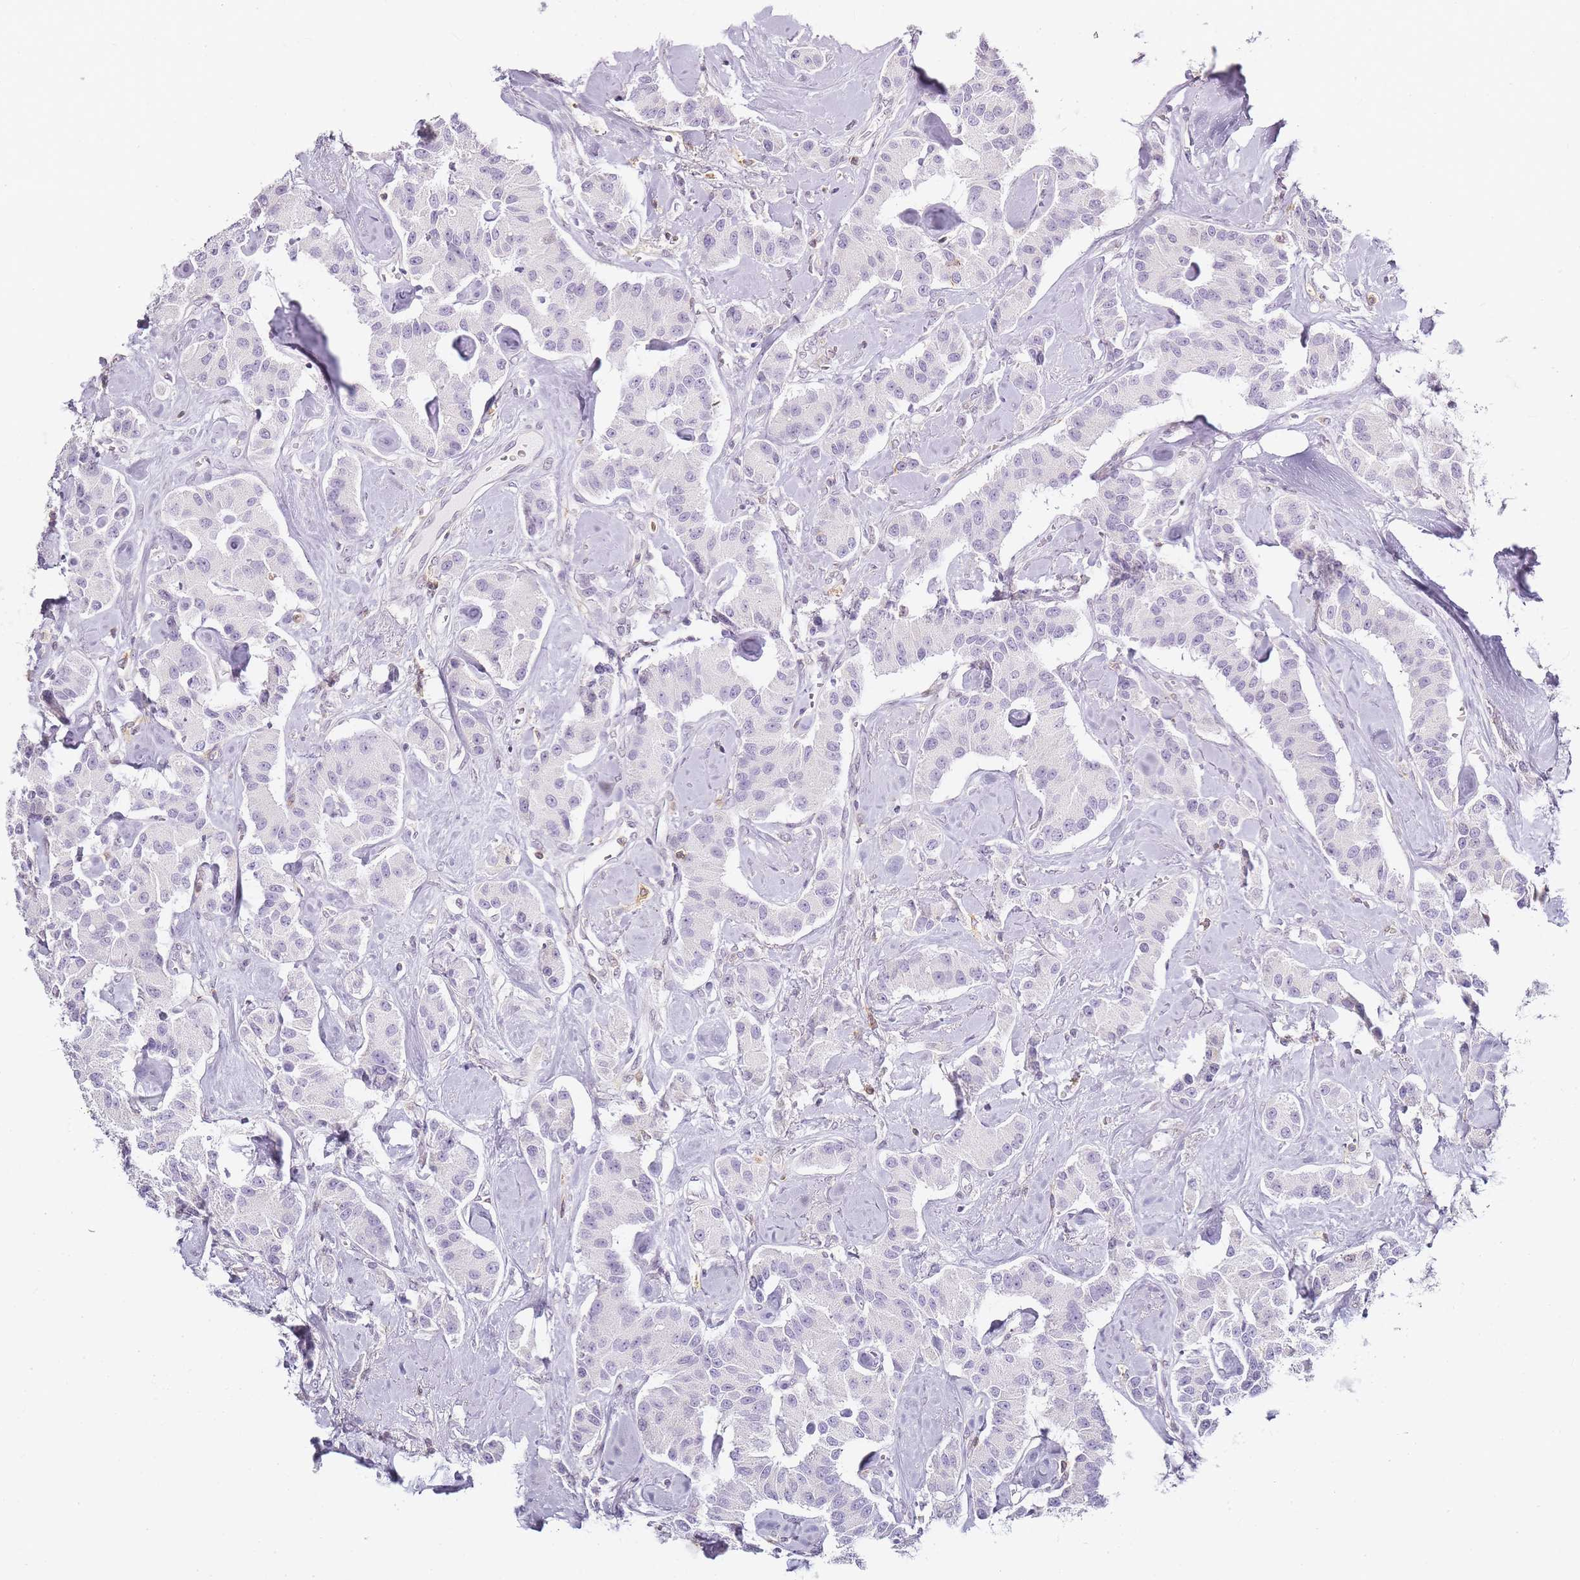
{"staining": {"intensity": "negative", "quantity": "none", "location": "none"}, "tissue": "carcinoid", "cell_type": "Tumor cells", "image_type": "cancer", "snomed": [{"axis": "morphology", "description": "Carcinoid, malignant, NOS"}, {"axis": "topography", "description": "Pancreas"}], "caption": "Protein analysis of carcinoid reveals no significant staining in tumor cells. The staining was performed using DAB (3,3'-diaminobenzidine) to visualize the protein expression in brown, while the nuclei were stained in blue with hematoxylin (Magnification: 20x).", "gene": "JAKMIP1", "patient": {"sex": "male", "age": 41}}